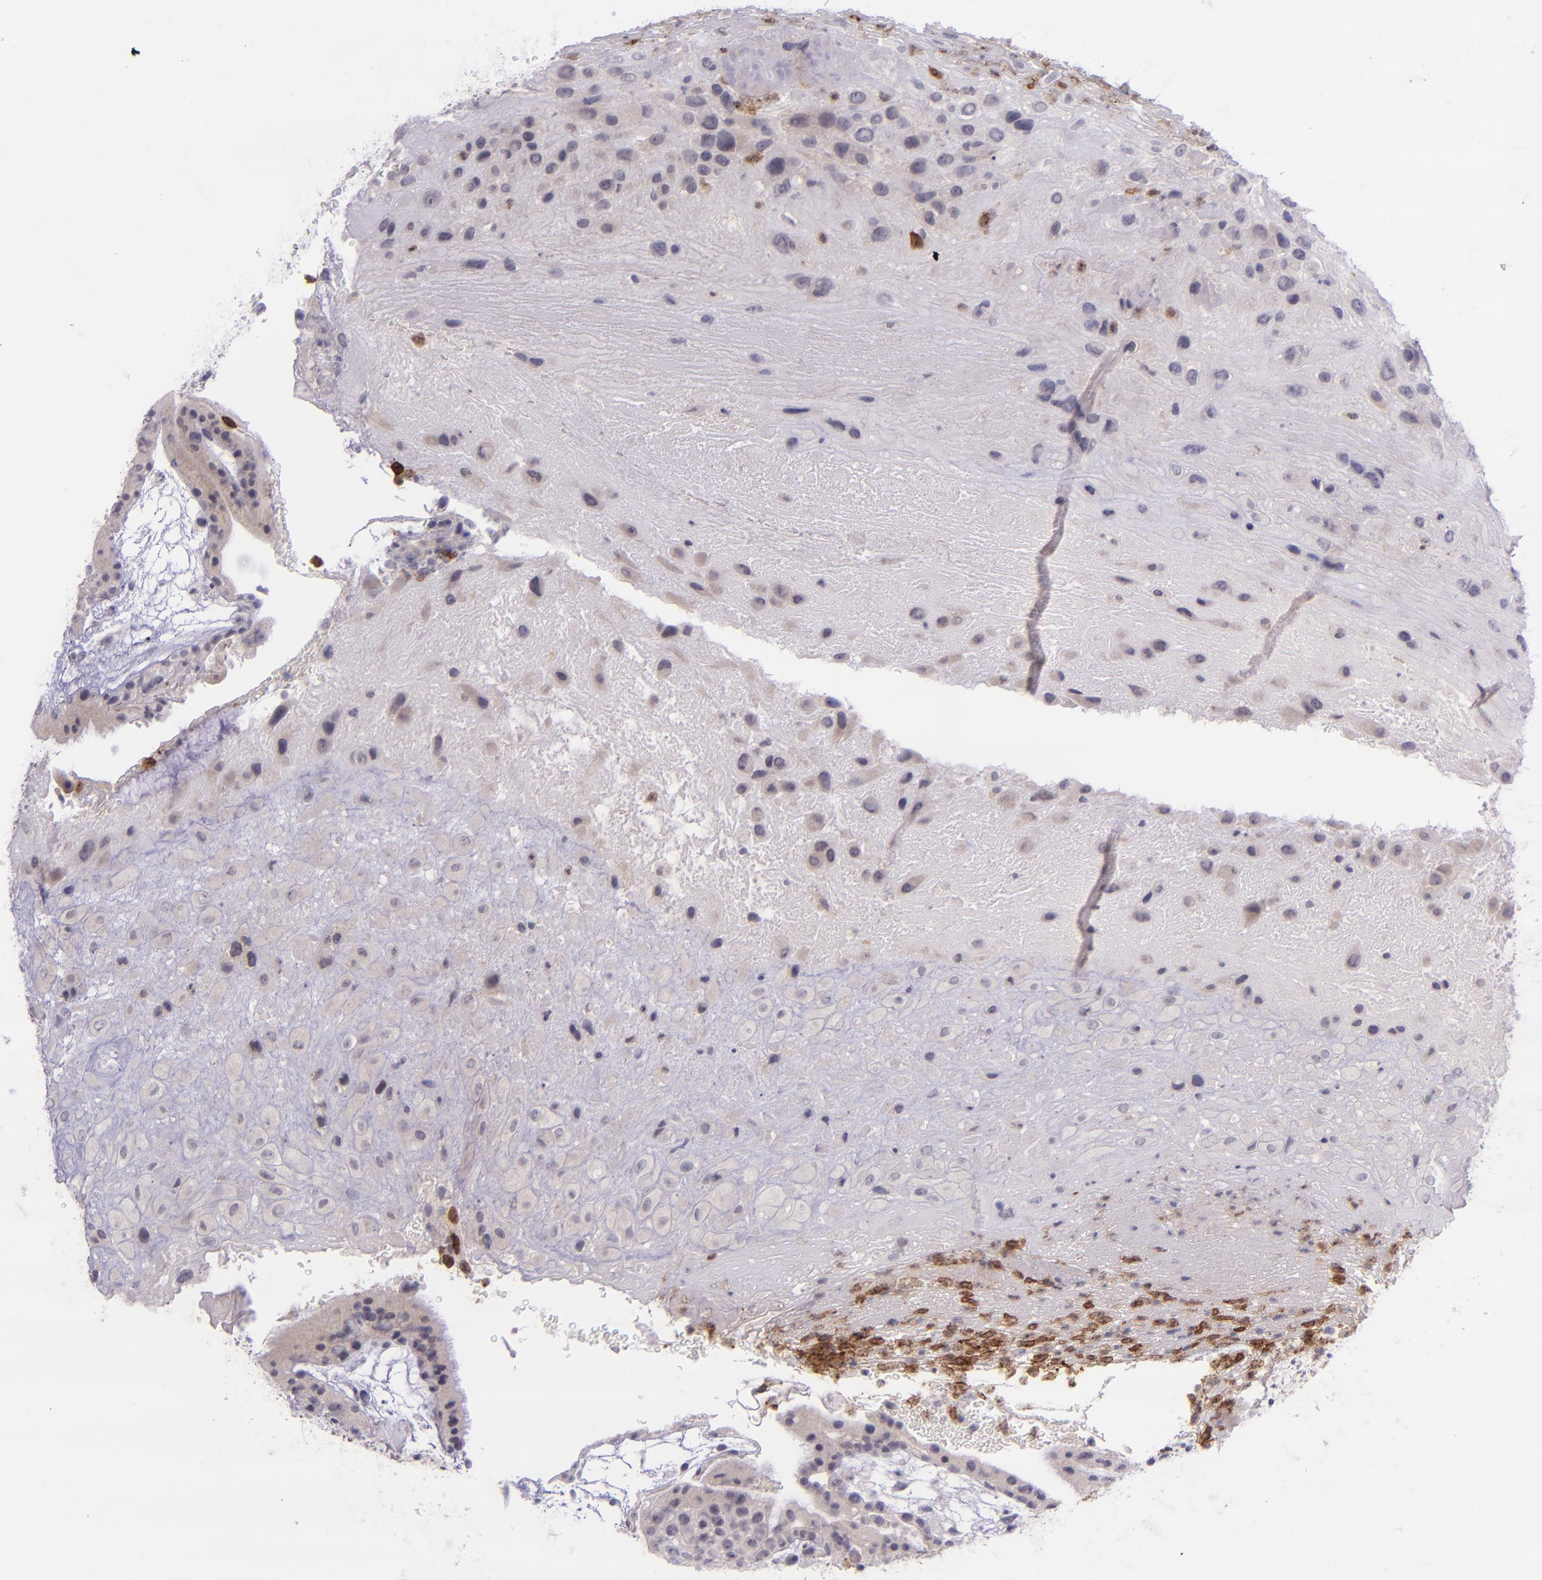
{"staining": {"intensity": "negative", "quantity": "none", "location": "none"}, "tissue": "placenta", "cell_type": "Decidual cells", "image_type": "normal", "snomed": [{"axis": "morphology", "description": "Normal tissue, NOS"}, {"axis": "topography", "description": "Placenta"}], "caption": "IHC of normal placenta shows no staining in decidual cells.", "gene": "SELL", "patient": {"sex": "female", "age": 19}}